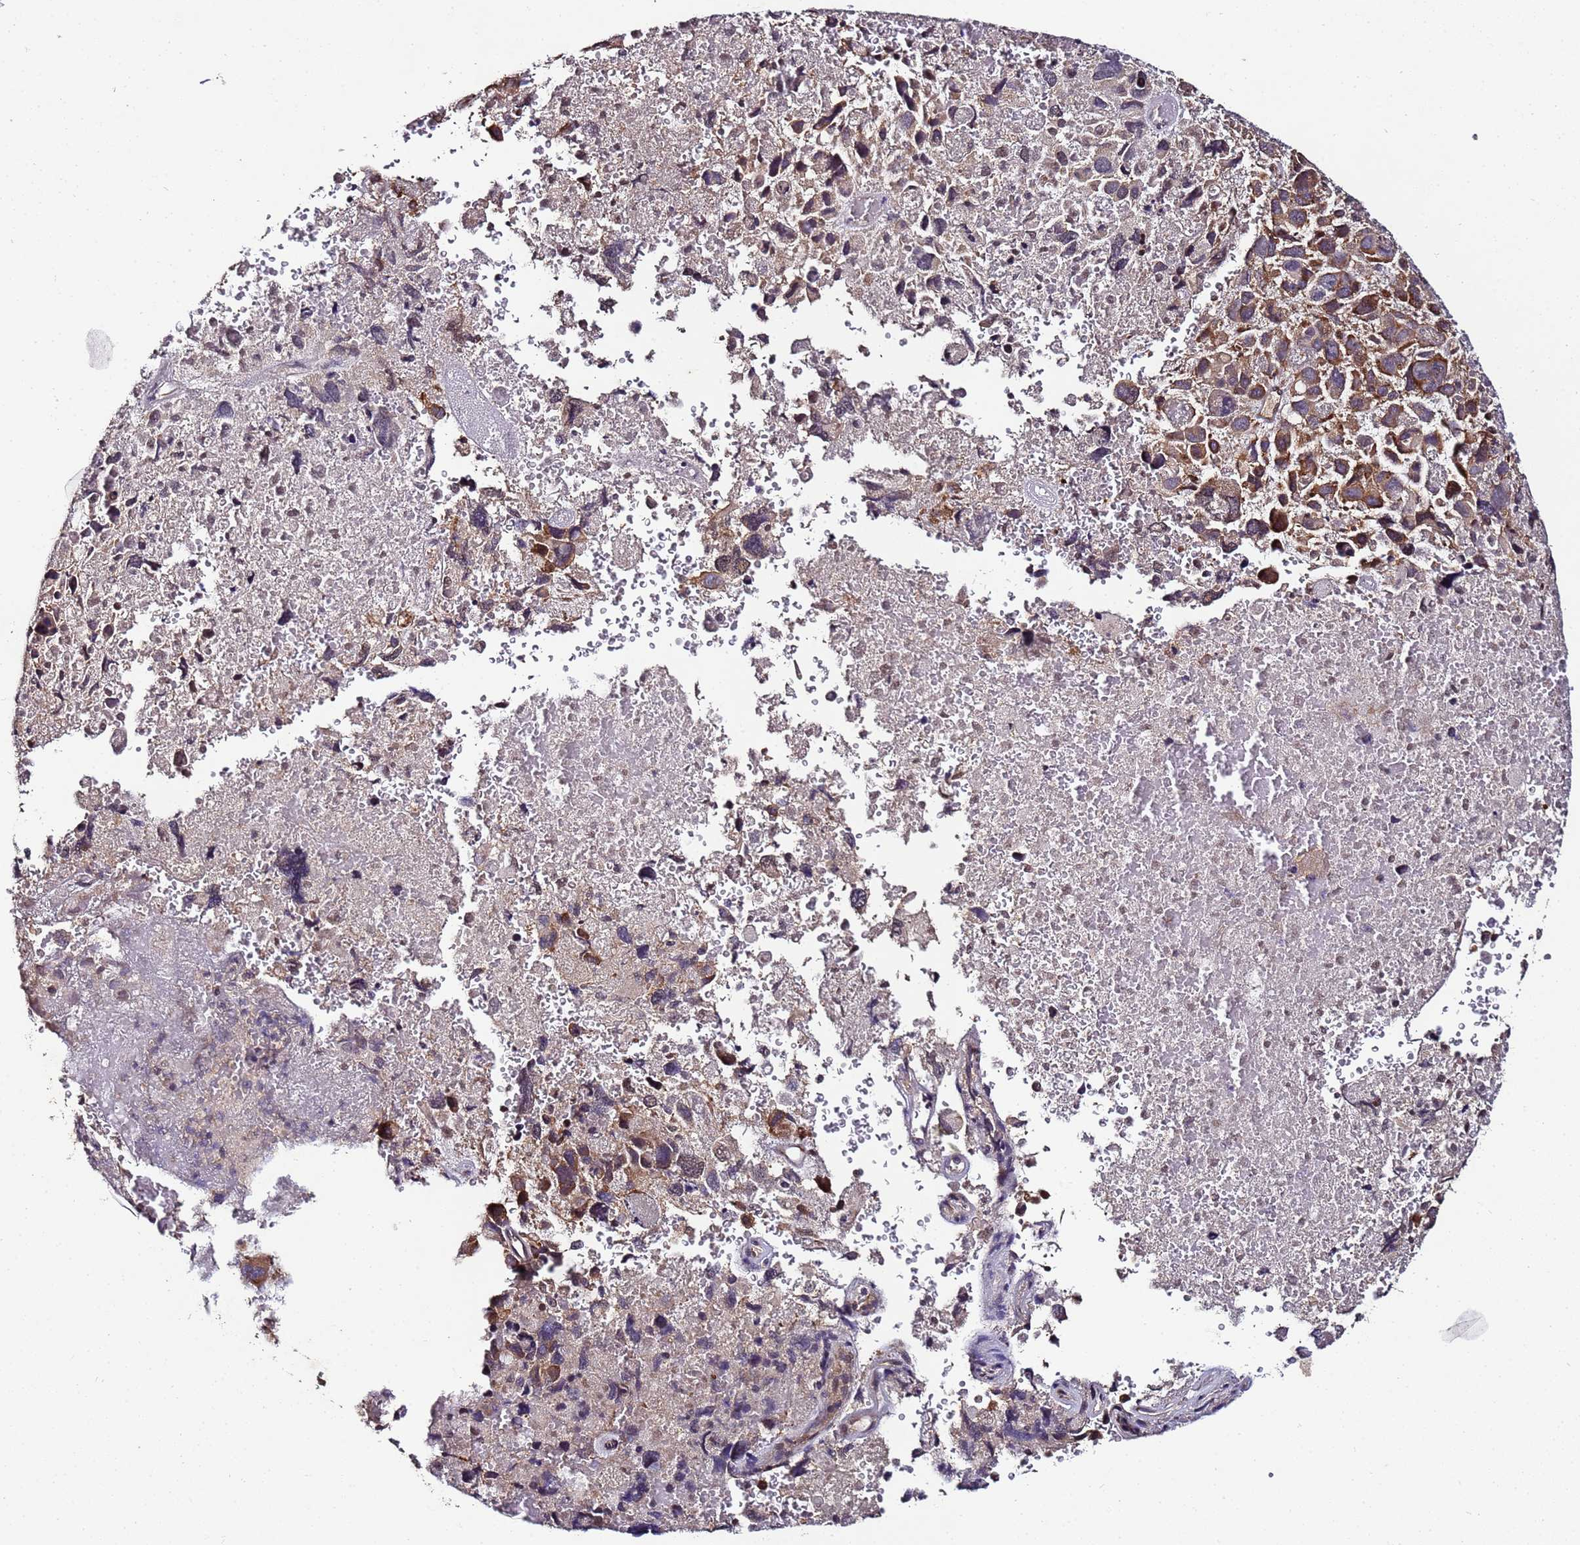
{"staining": {"intensity": "moderate", "quantity": ">75%", "location": "cytoplasmic/membranous"}, "tissue": "melanoma", "cell_type": "Tumor cells", "image_type": "cancer", "snomed": [{"axis": "morphology", "description": "Malignant melanoma, Metastatic site"}, {"axis": "topography", "description": "Brain"}], "caption": "Moderate cytoplasmic/membranous positivity is present in about >75% of tumor cells in melanoma.", "gene": "ANKRD17", "patient": {"sex": "female", "age": 53}}